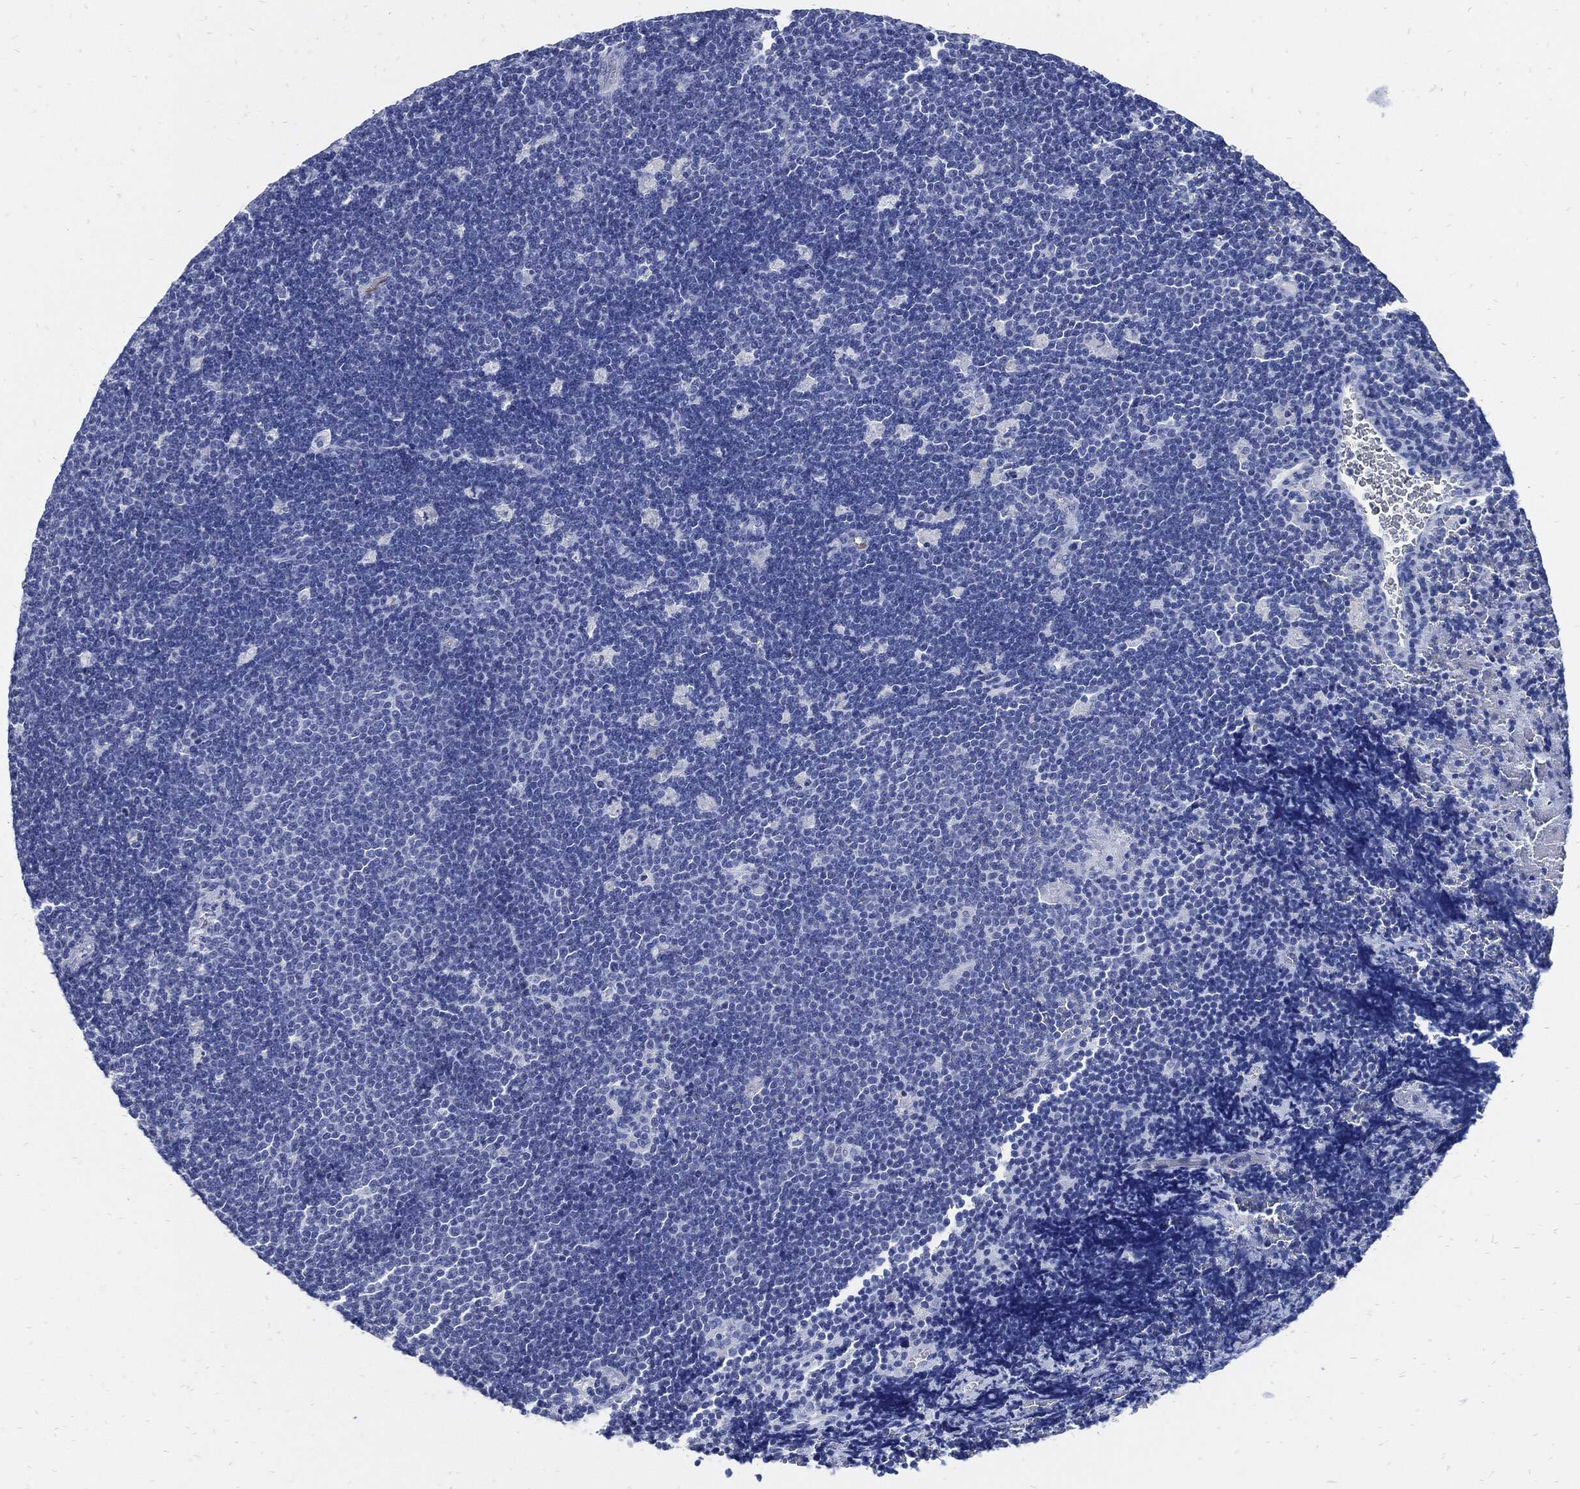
{"staining": {"intensity": "negative", "quantity": "none", "location": "none"}, "tissue": "lymphoma", "cell_type": "Tumor cells", "image_type": "cancer", "snomed": [{"axis": "morphology", "description": "Malignant lymphoma, non-Hodgkin's type, Low grade"}, {"axis": "topography", "description": "Brain"}], "caption": "A micrograph of low-grade malignant lymphoma, non-Hodgkin's type stained for a protein exhibits no brown staining in tumor cells. (IHC, brightfield microscopy, high magnification).", "gene": "FABP4", "patient": {"sex": "female", "age": 66}}